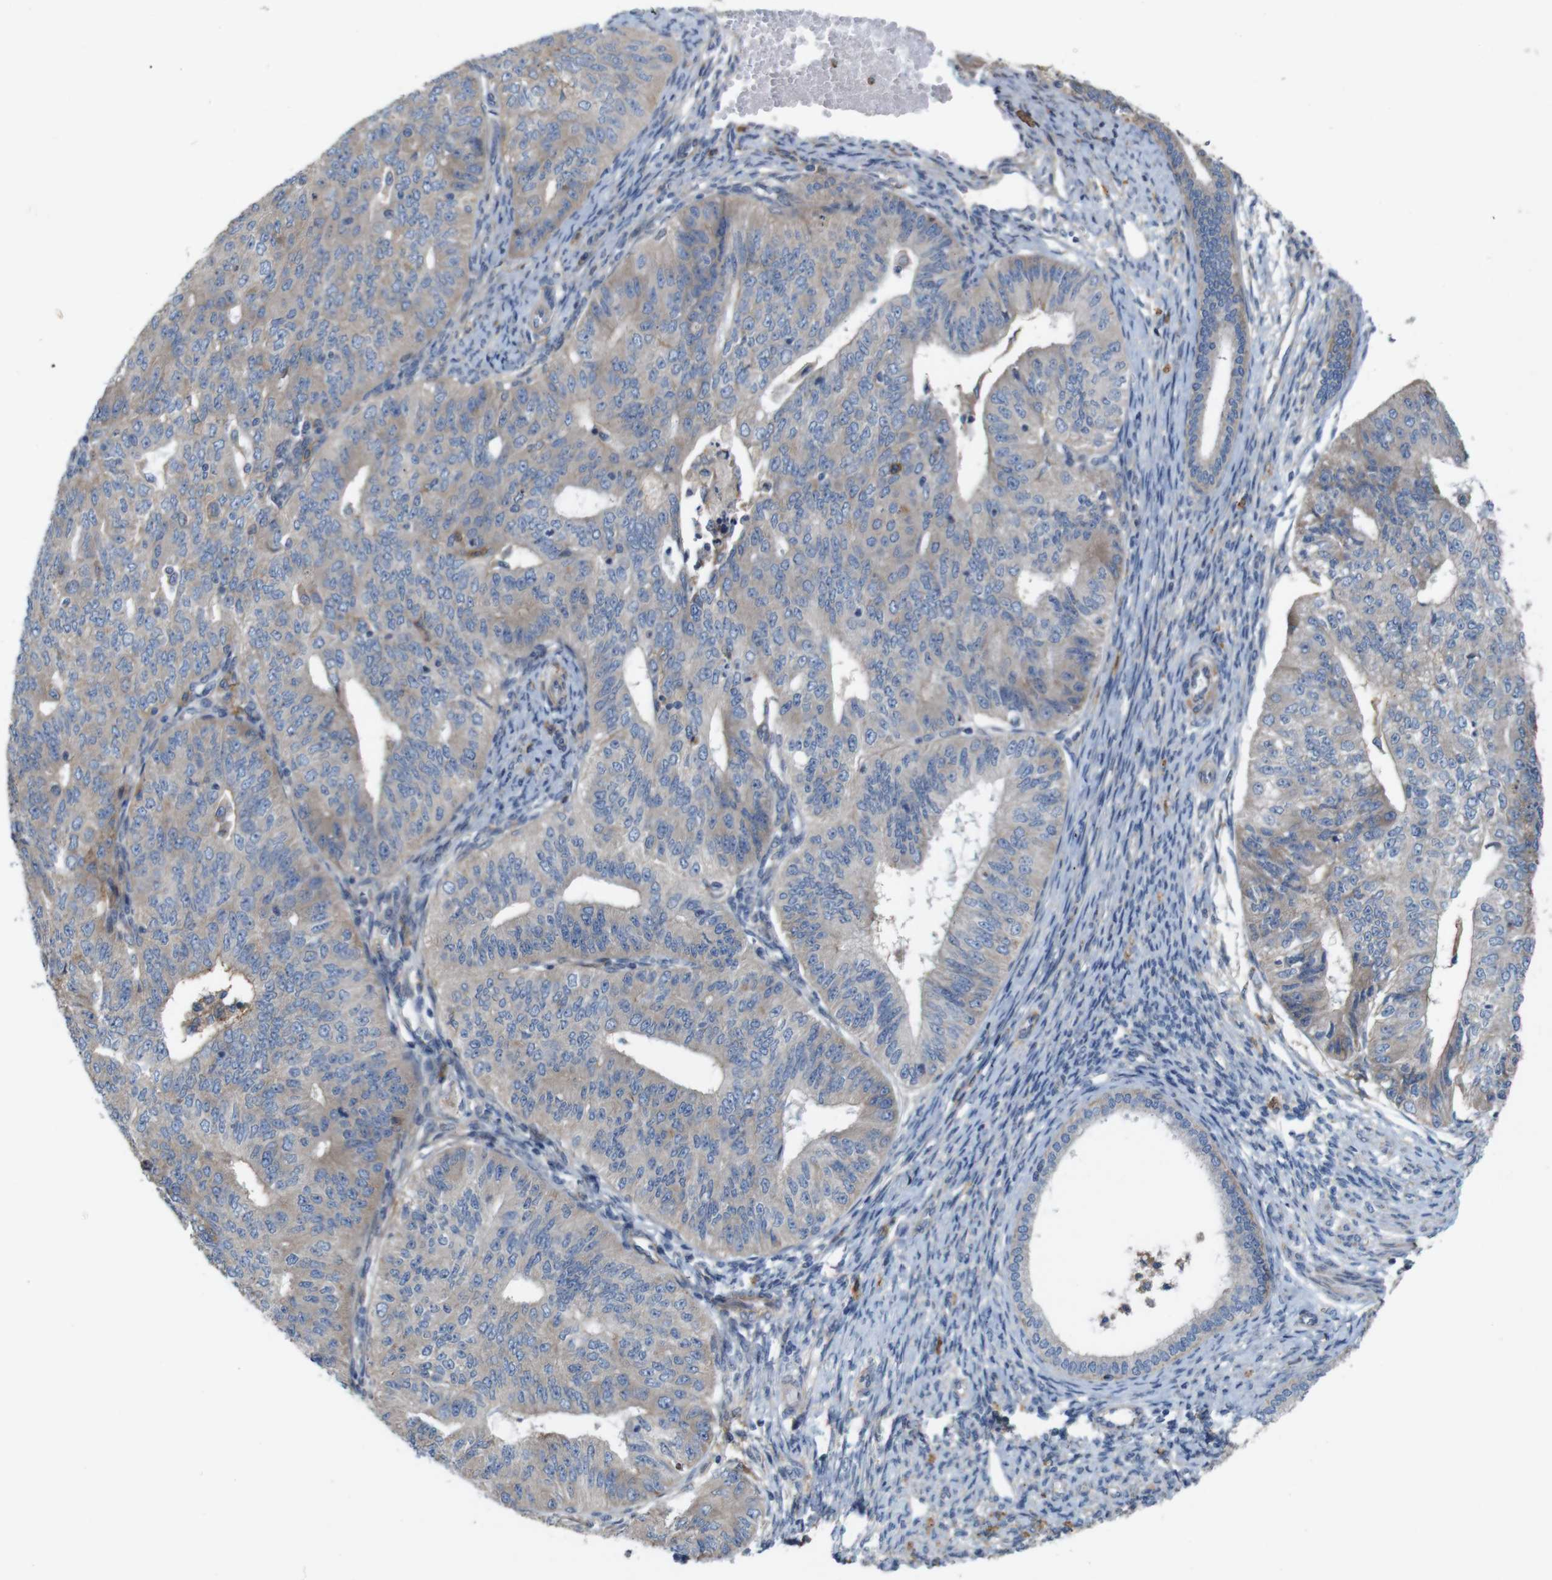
{"staining": {"intensity": "weak", "quantity": "25%-75%", "location": "cytoplasmic/membranous"}, "tissue": "endometrial cancer", "cell_type": "Tumor cells", "image_type": "cancer", "snomed": [{"axis": "morphology", "description": "Adenocarcinoma, NOS"}, {"axis": "topography", "description": "Endometrium"}], "caption": "Immunohistochemical staining of human endometrial cancer (adenocarcinoma) demonstrates low levels of weak cytoplasmic/membranous staining in approximately 25%-75% of tumor cells.", "gene": "SIGLEC8", "patient": {"sex": "female", "age": 32}}